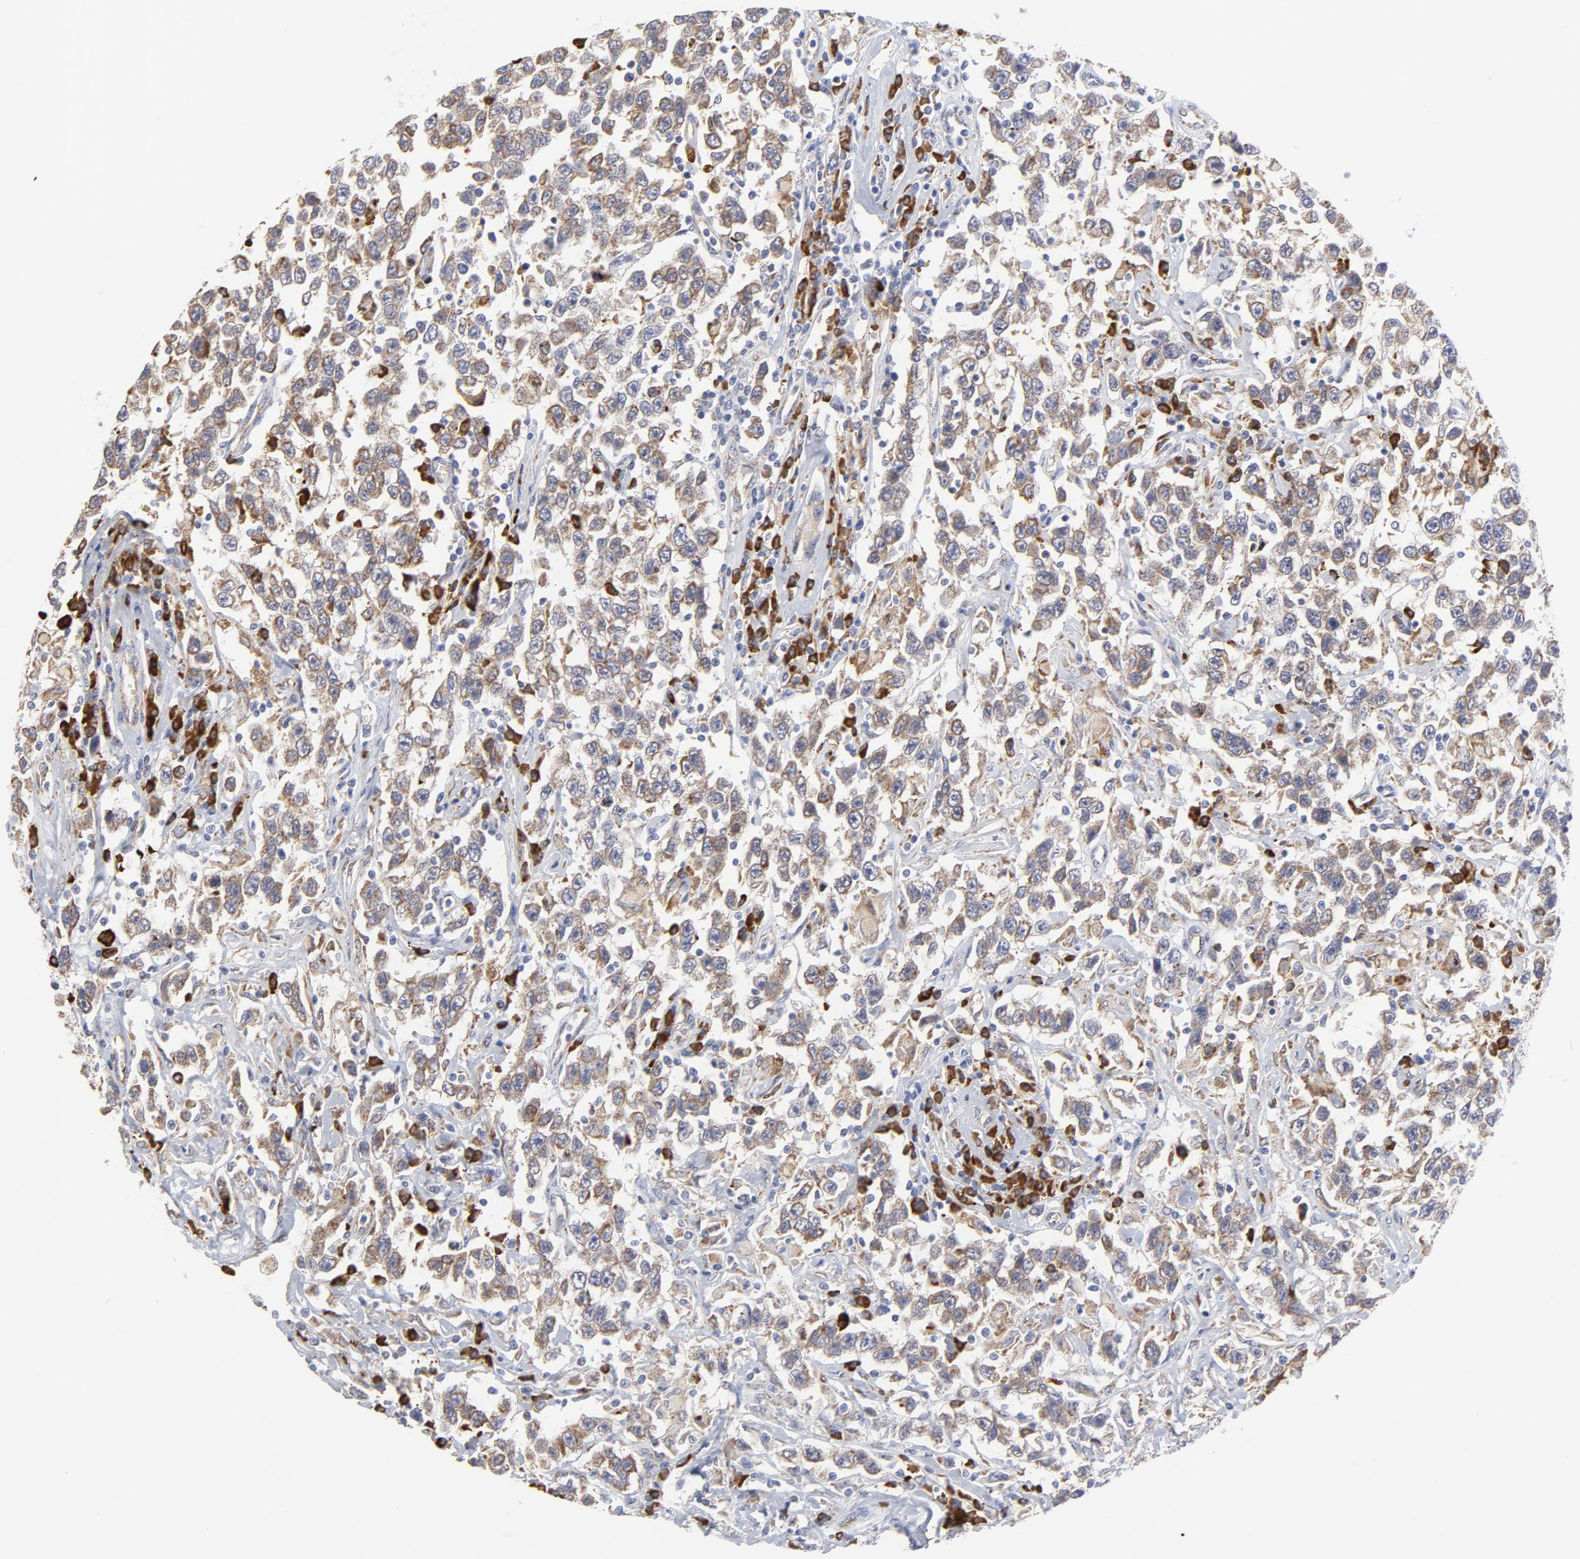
{"staining": {"intensity": "weak", "quantity": ">75%", "location": "cytoplasmic/membranous"}, "tissue": "testis cancer", "cell_type": "Tumor cells", "image_type": "cancer", "snomed": [{"axis": "morphology", "description": "Seminoma, NOS"}, {"axis": "topography", "description": "Testis"}], "caption": "This micrograph shows seminoma (testis) stained with IHC to label a protein in brown. The cytoplasmic/membranous of tumor cells show weak positivity for the protein. Nuclei are counter-stained blue.", "gene": "RAPGEF3", "patient": {"sex": "male", "age": 41}}